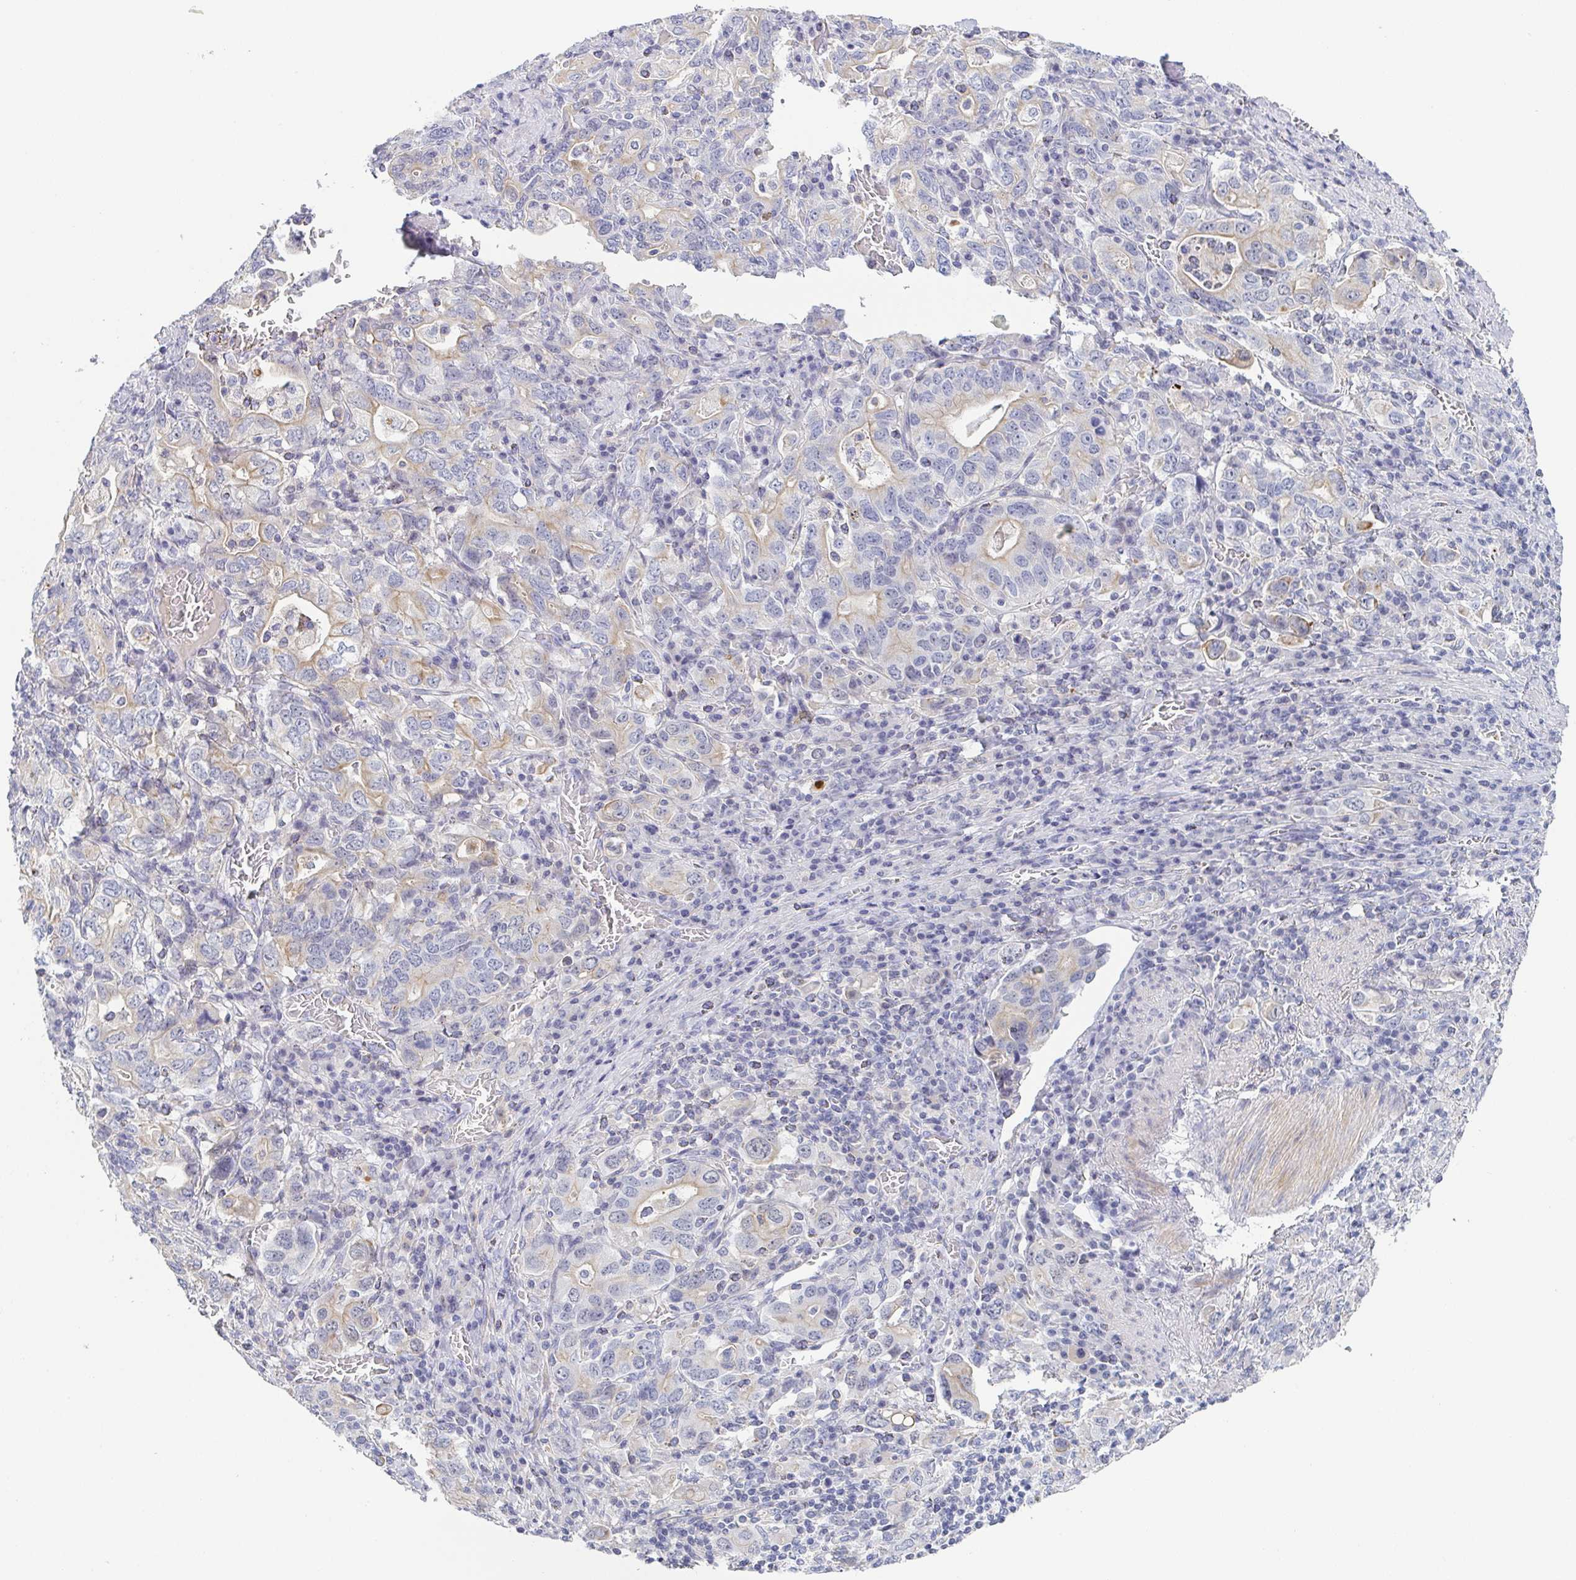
{"staining": {"intensity": "negative", "quantity": "none", "location": "none"}, "tissue": "stomach cancer", "cell_type": "Tumor cells", "image_type": "cancer", "snomed": [{"axis": "morphology", "description": "Adenocarcinoma, NOS"}, {"axis": "topography", "description": "Stomach, upper"}, {"axis": "topography", "description": "Stomach"}], "caption": "Tumor cells are negative for protein expression in human stomach cancer. (DAB (3,3'-diaminobenzidine) immunohistochemistry (IHC) visualized using brightfield microscopy, high magnification).", "gene": "RHOV", "patient": {"sex": "male", "age": 62}}